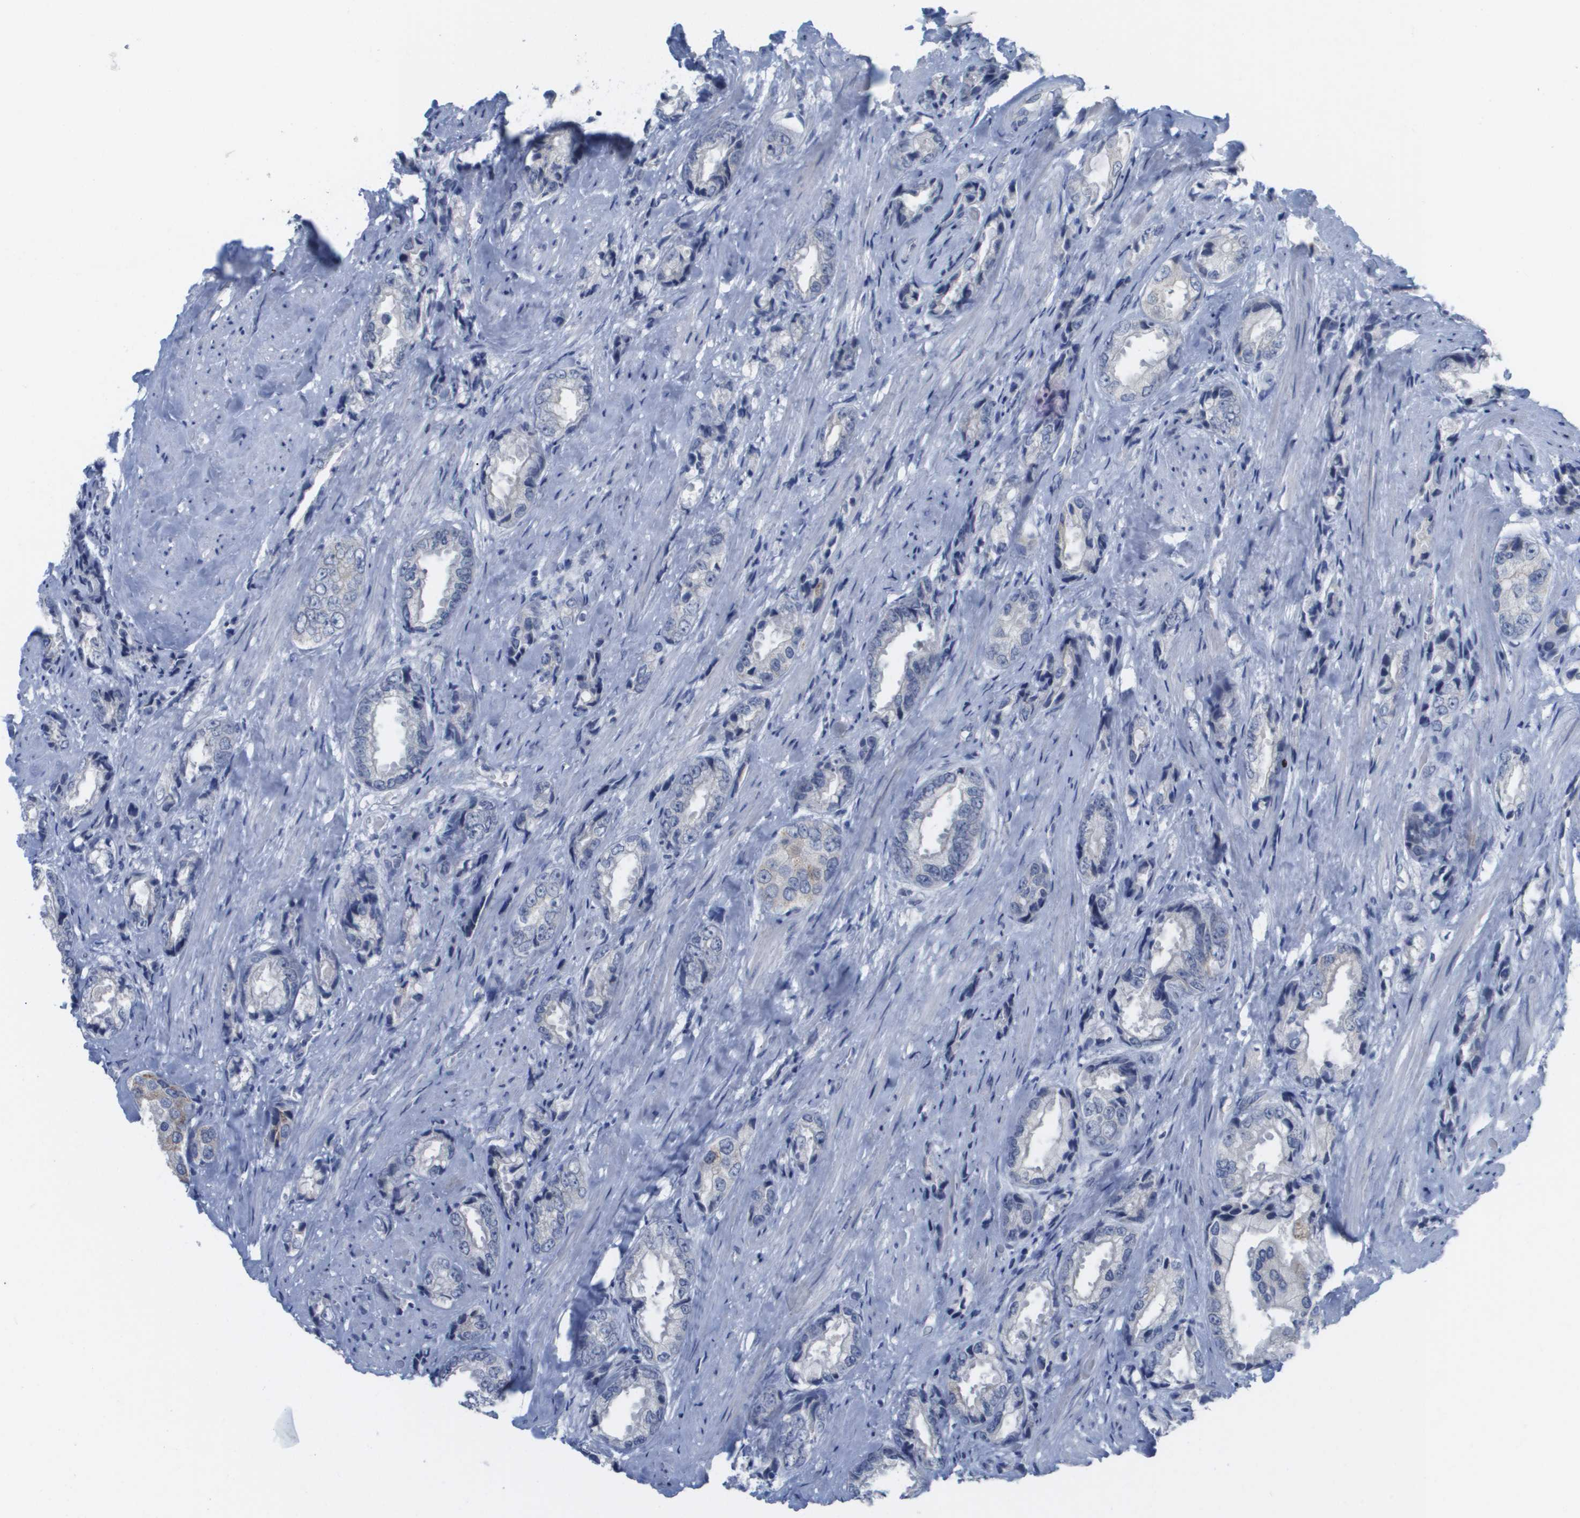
{"staining": {"intensity": "weak", "quantity": "<25%", "location": "cytoplasmic/membranous"}, "tissue": "prostate cancer", "cell_type": "Tumor cells", "image_type": "cancer", "snomed": [{"axis": "morphology", "description": "Adenocarcinoma, High grade"}, {"axis": "topography", "description": "Prostate"}], "caption": "High power microscopy photomicrograph of an IHC photomicrograph of prostate adenocarcinoma (high-grade), revealing no significant positivity in tumor cells.", "gene": "PDE4A", "patient": {"sex": "male", "age": 61}}